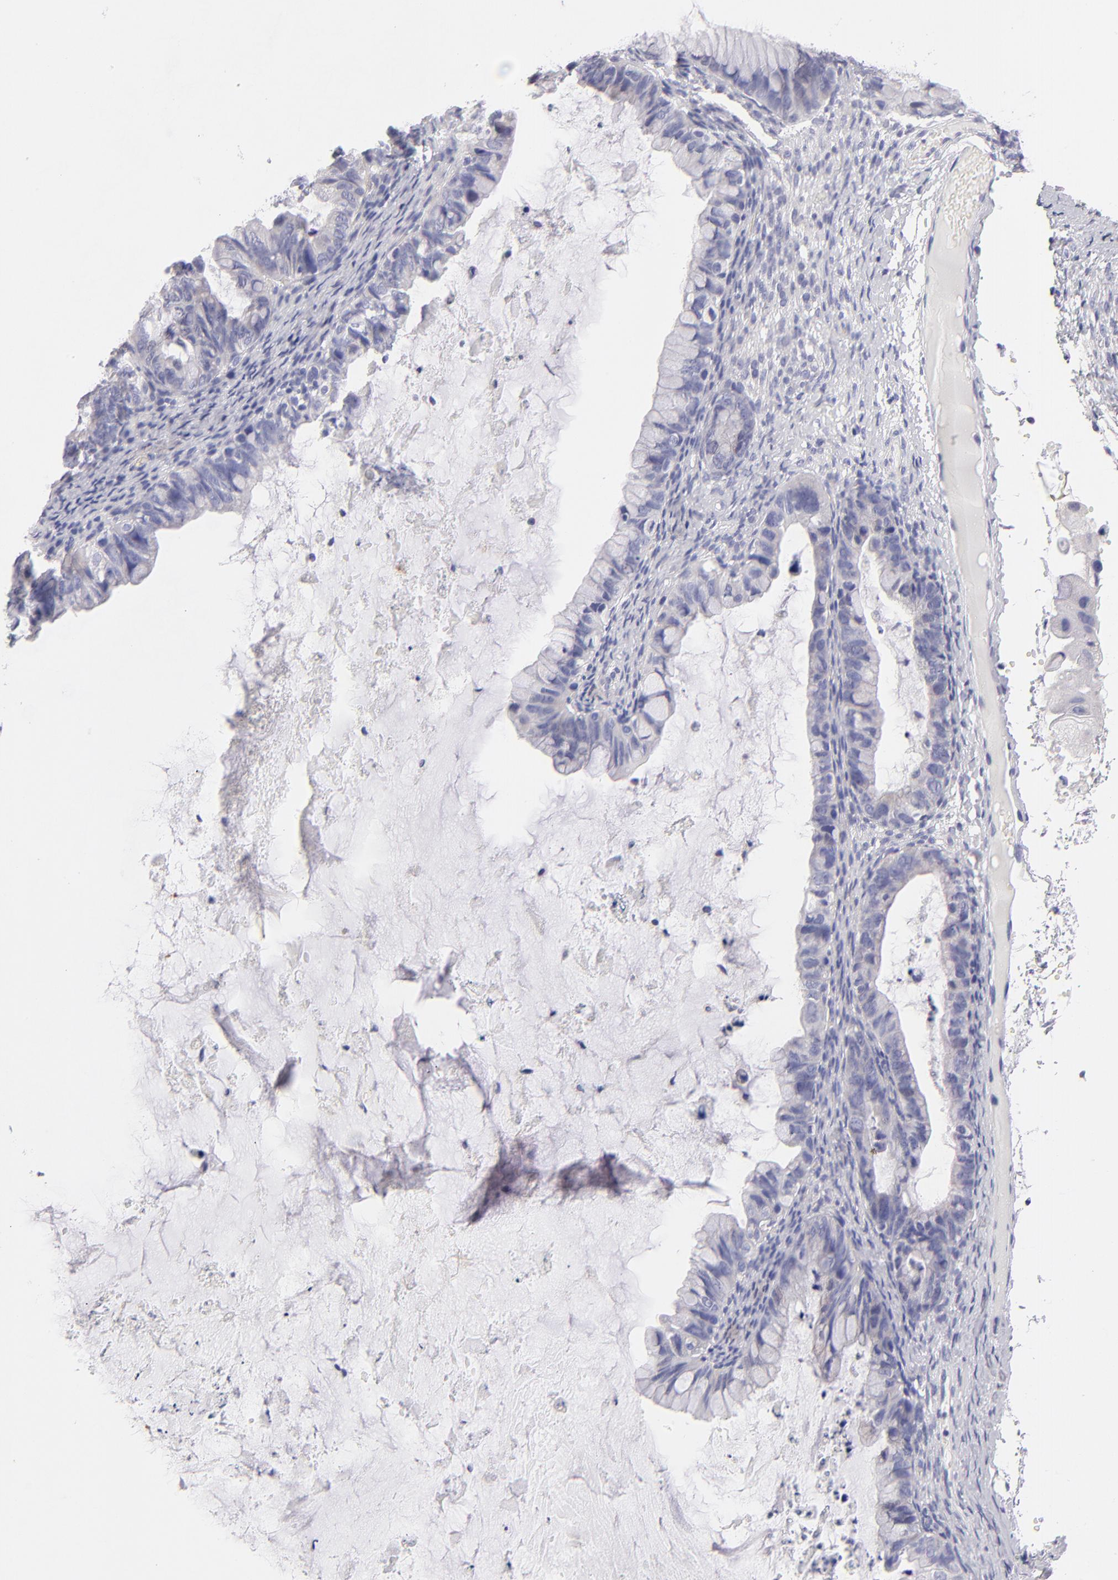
{"staining": {"intensity": "negative", "quantity": "none", "location": "none"}, "tissue": "ovarian cancer", "cell_type": "Tumor cells", "image_type": "cancer", "snomed": [{"axis": "morphology", "description": "Cystadenocarcinoma, mucinous, NOS"}, {"axis": "topography", "description": "Ovary"}], "caption": "Tumor cells are negative for protein expression in human mucinous cystadenocarcinoma (ovarian).", "gene": "PLVAP", "patient": {"sex": "female", "age": 36}}